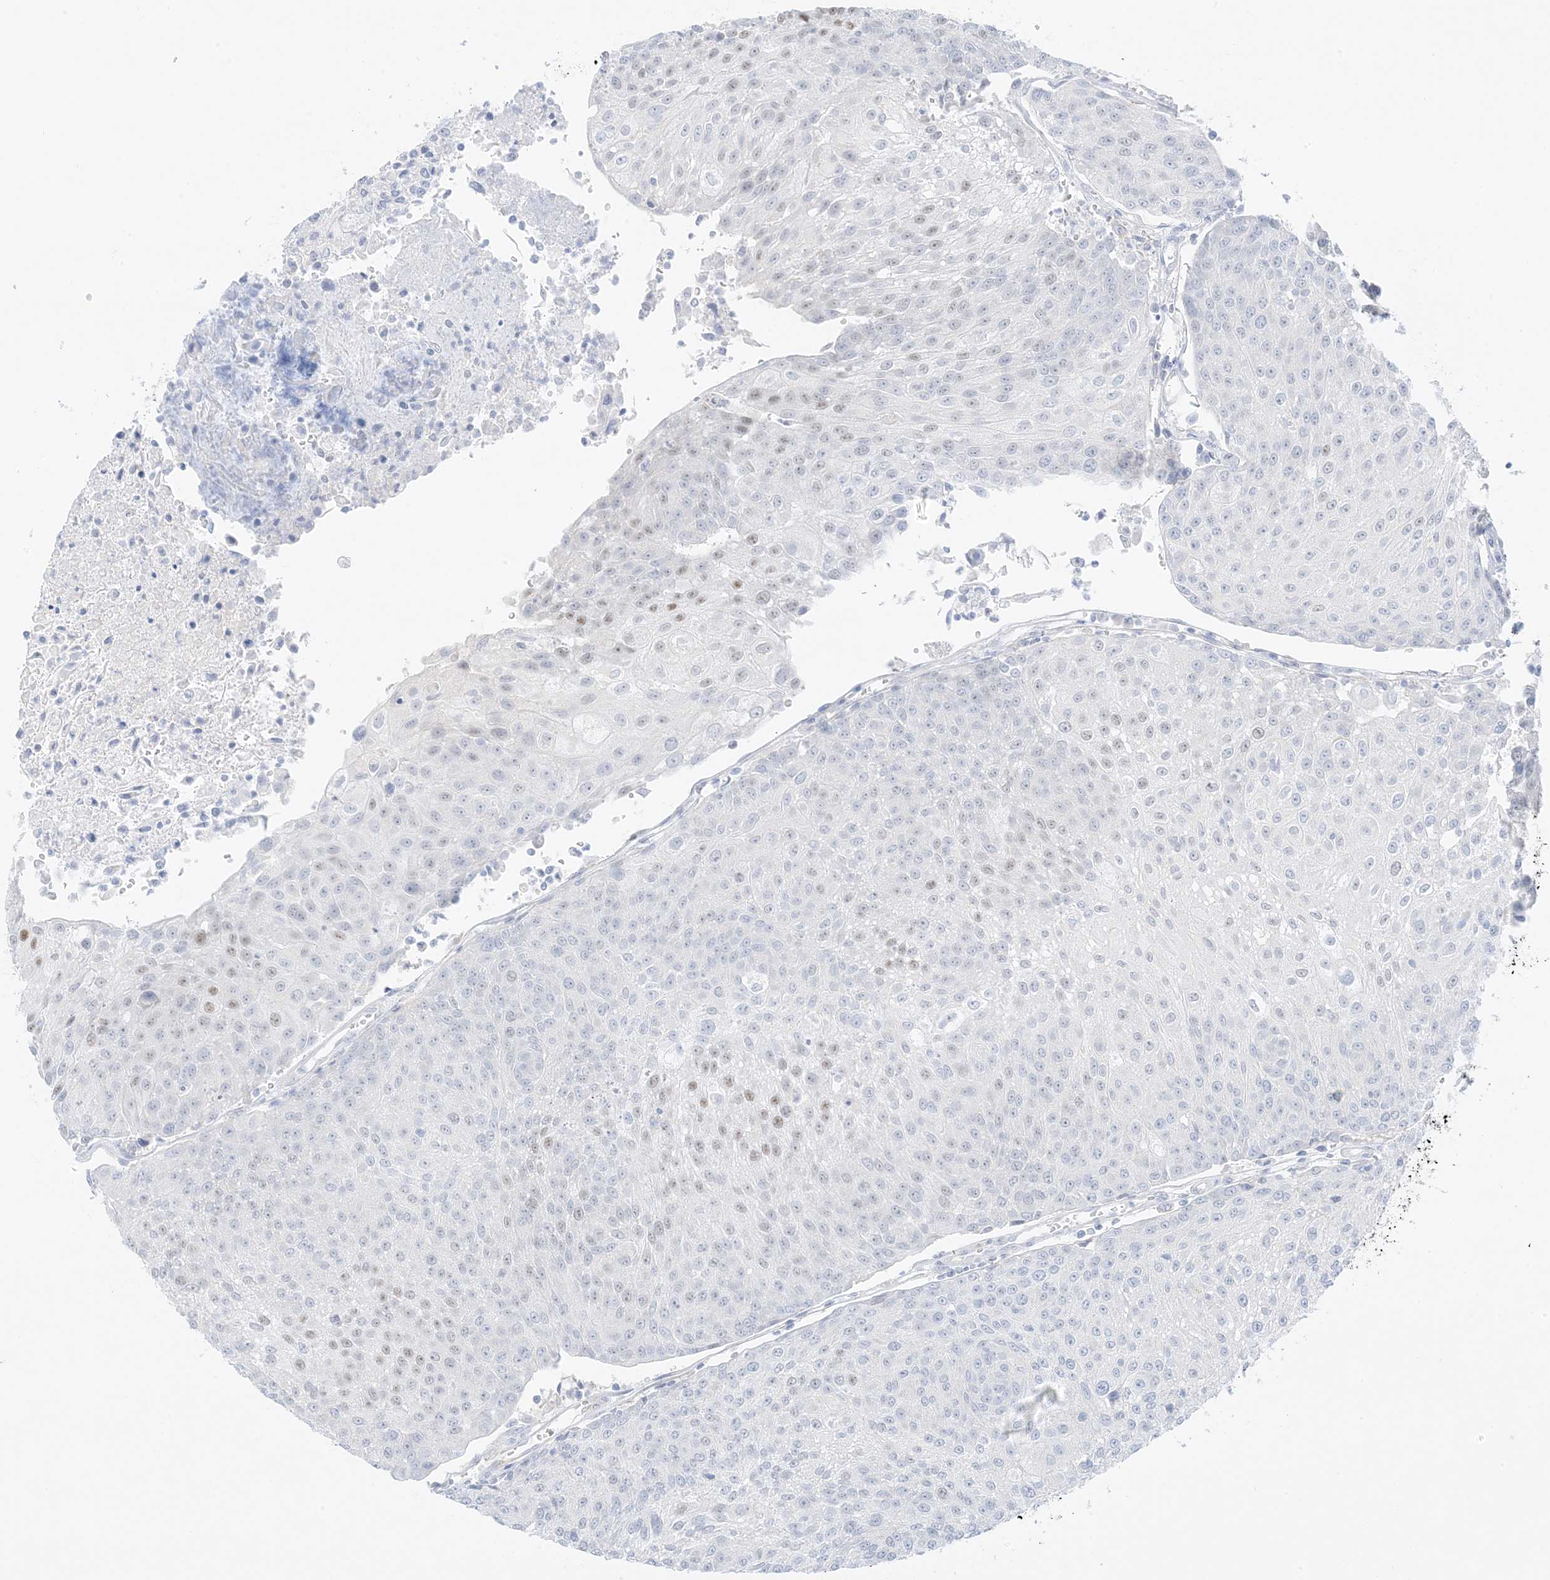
{"staining": {"intensity": "weak", "quantity": "25%-75%", "location": "nuclear"}, "tissue": "urothelial cancer", "cell_type": "Tumor cells", "image_type": "cancer", "snomed": [{"axis": "morphology", "description": "Urothelial carcinoma, High grade"}, {"axis": "topography", "description": "Urinary bladder"}], "caption": "IHC staining of urothelial carcinoma (high-grade), which demonstrates low levels of weak nuclear staining in approximately 25%-75% of tumor cells indicating weak nuclear protein expression. The staining was performed using DAB (brown) for protein detection and nuclei were counterstained in hematoxylin (blue).", "gene": "SLC22A13", "patient": {"sex": "female", "age": 85}}